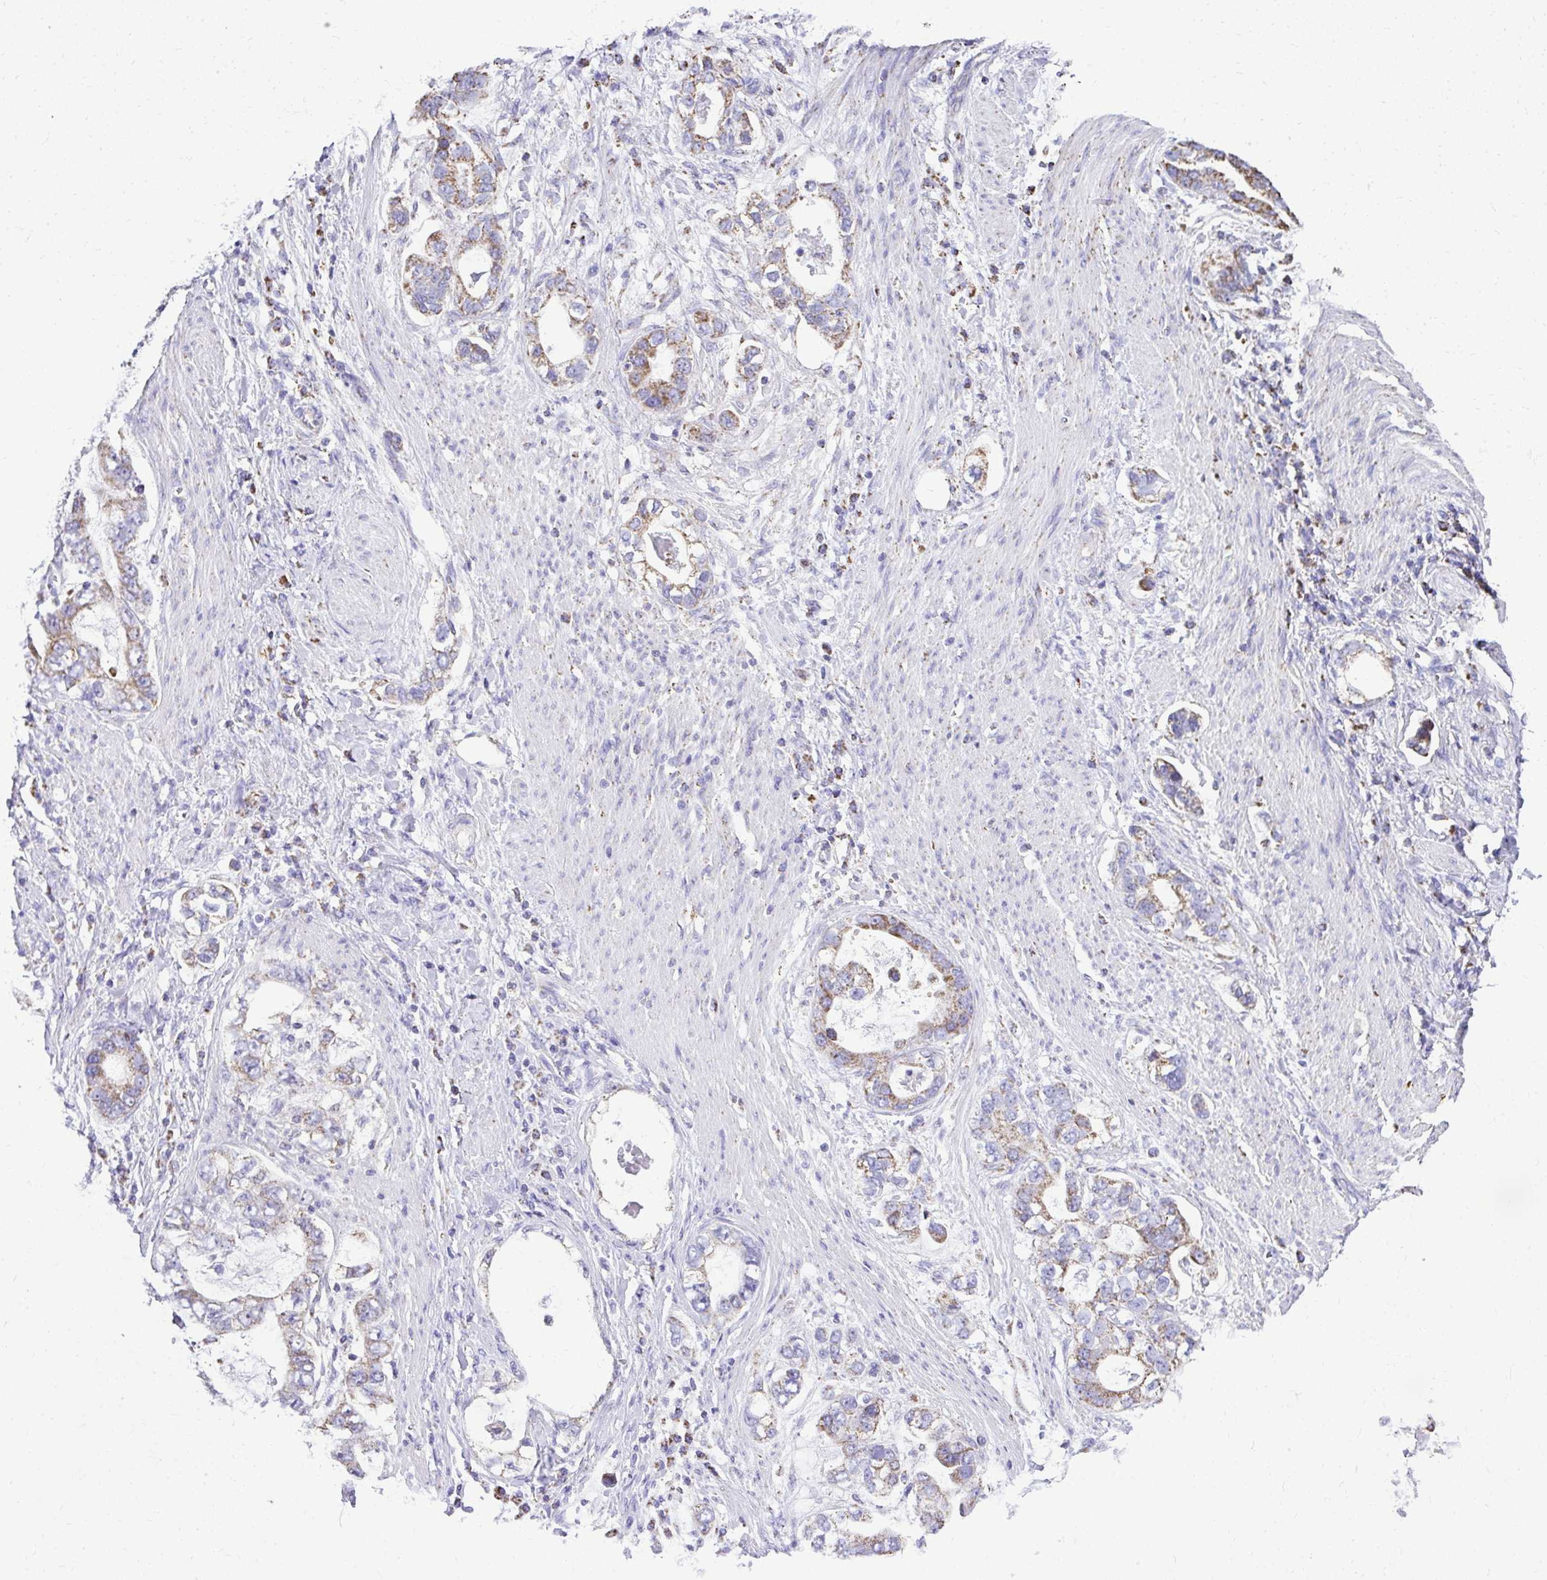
{"staining": {"intensity": "moderate", "quantity": "25%-75%", "location": "cytoplasmic/membranous"}, "tissue": "stomach cancer", "cell_type": "Tumor cells", "image_type": "cancer", "snomed": [{"axis": "morphology", "description": "Adenocarcinoma, NOS"}, {"axis": "topography", "description": "Stomach, lower"}], "caption": "Protein staining demonstrates moderate cytoplasmic/membranous expression in approximately 25%-75% of tumor cells in stomach adenocarcinoma.", "gene": "MPZL2", "patient": {"sex": "female", "age": 93}}